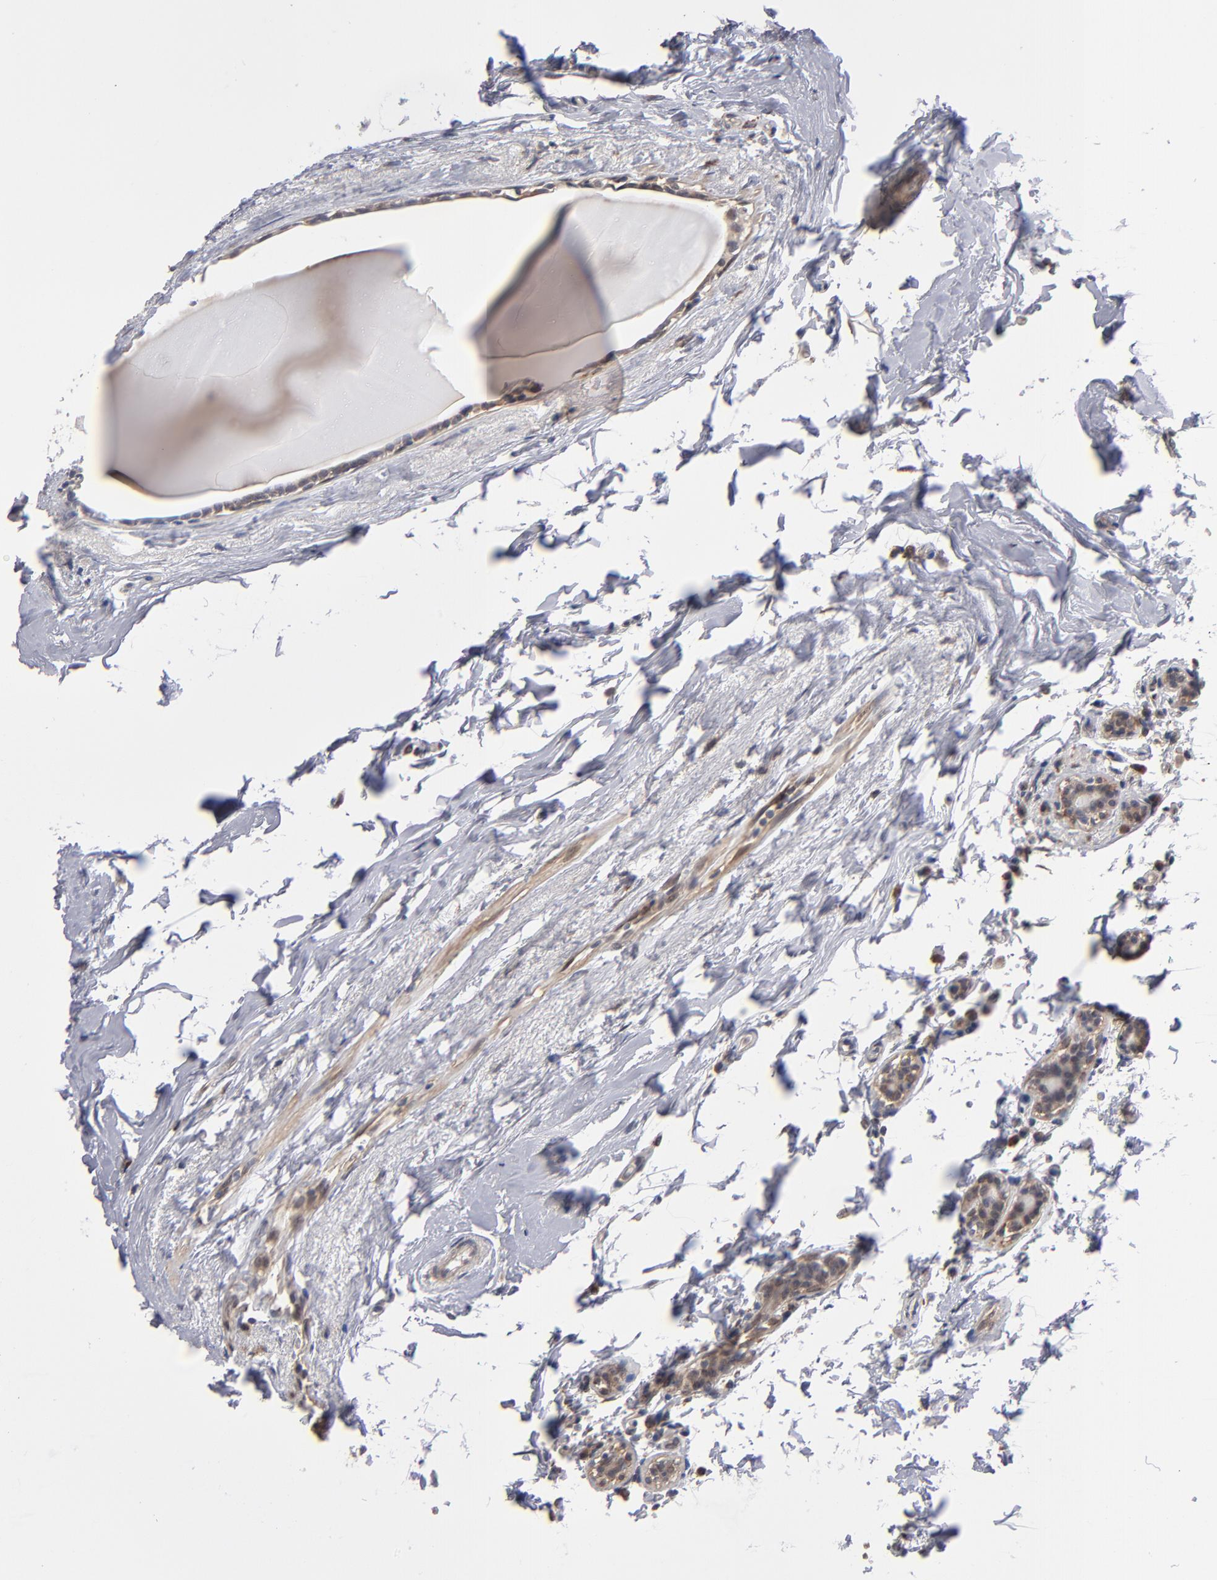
{"staining": {"intensity": "weak", "quantity": ">75%", "location": "cytoplasmic/membranous"}, "tissue": "breast cancer", "cell_type": "Tumor cells", "image_type": "cancer", "snomed": [{"axis": "morphology", "description": "Lobular carcinoma"}, {"axis": "topography", "description": "Breast"}], "caption": "Lobular carcinoma (breast) stained for a protein reveals weak cytoplasmic/membranous positivity in tumor cells.", "gene": "MIPOL1", "patient": {"sex": "female", "age": 55}}